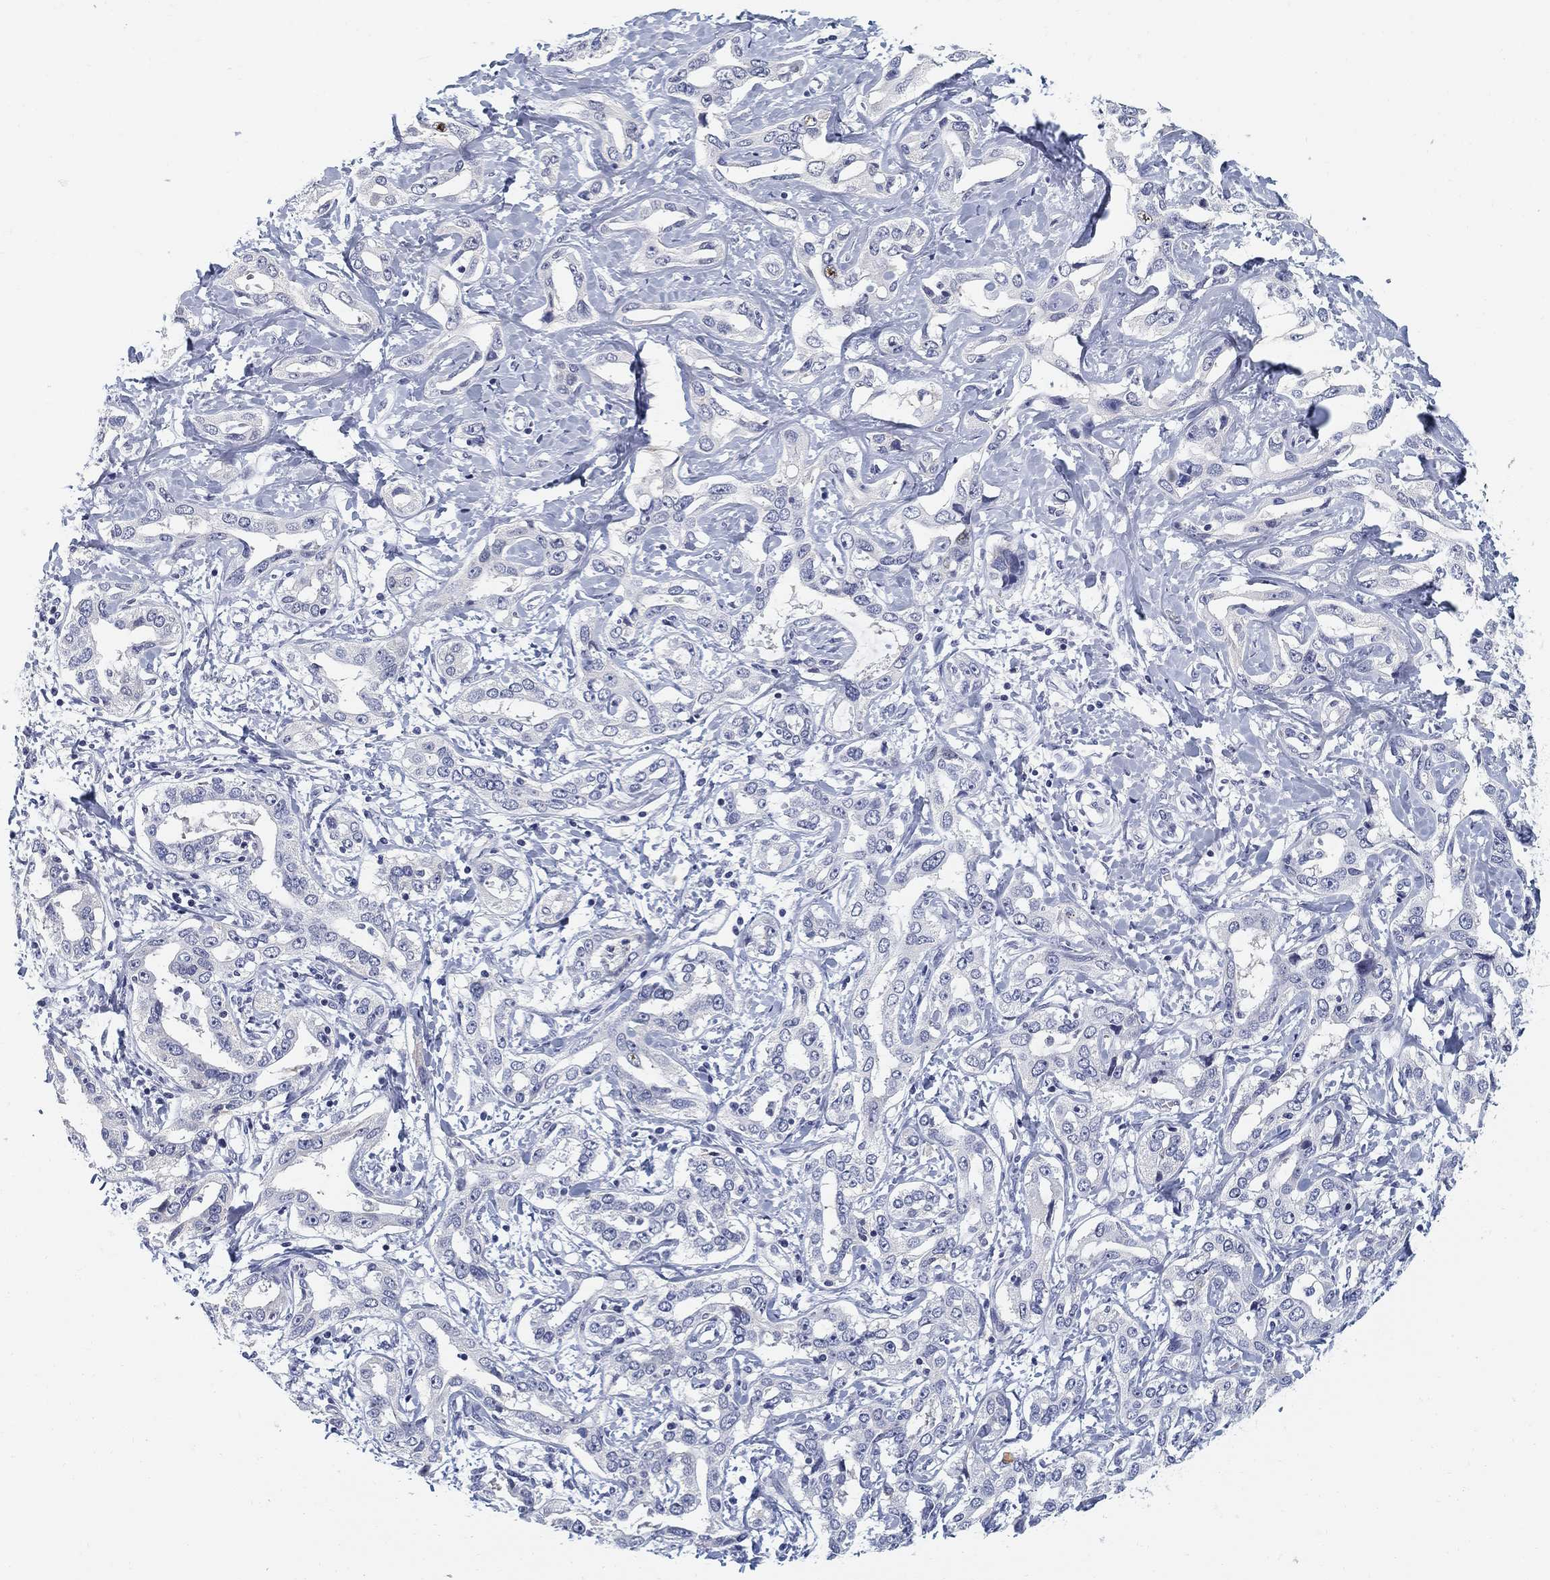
{"staining": {"intensity": "negative", "quantity": "none", "location": "none"}, "tissue": "liver cancer", "cell_type": "Tumor cells", "image_type": "cancer", "snomed": [{"axis": "morphology", "description": "Cholangiocarcinoma"}, {"axis": "topography", "description": "Liver"}], "caption": "Tumor cells are negative for protein expression in human liver cancer.", "gene": "SLC2A5", "patient": {"sex": "male", "age": 59}}